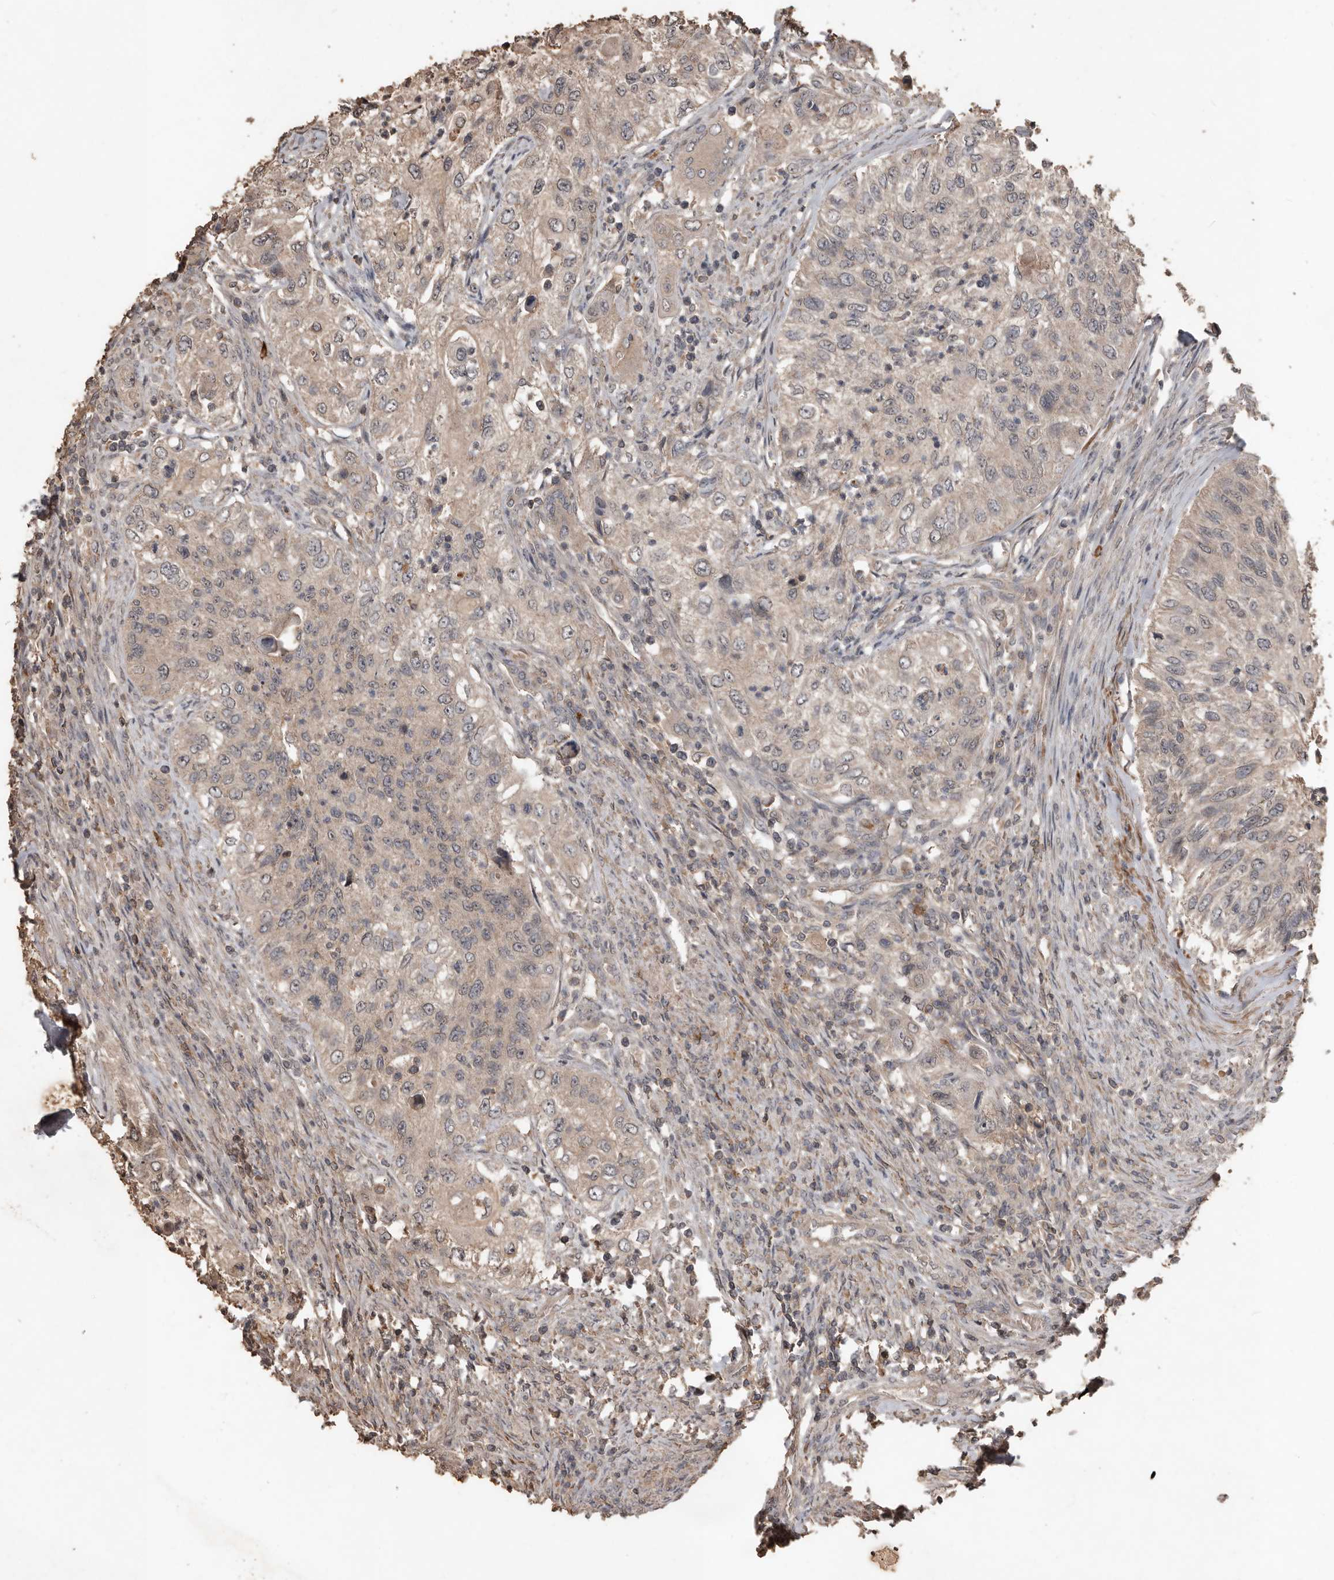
{"staining": {"intensity": "weak", "quantity": "<25%", "location": "cytoplasmic/membranous"}, "tissue": "urothelial cancer", "cell_type": "Tumor cells", "image_type": "cancer", "snomed": [{"axis": "morphology", "description": "Urothelial carcinoma, High grade"}, {"axis": "topography", "description": "Urinary bladder"}], "caption": "This is an IHC histopathology image of human urothelial cancer. There is no staining in tumor cells.", "gene": "BAMBI", "patient": {"sex": "female", "age": 60}}